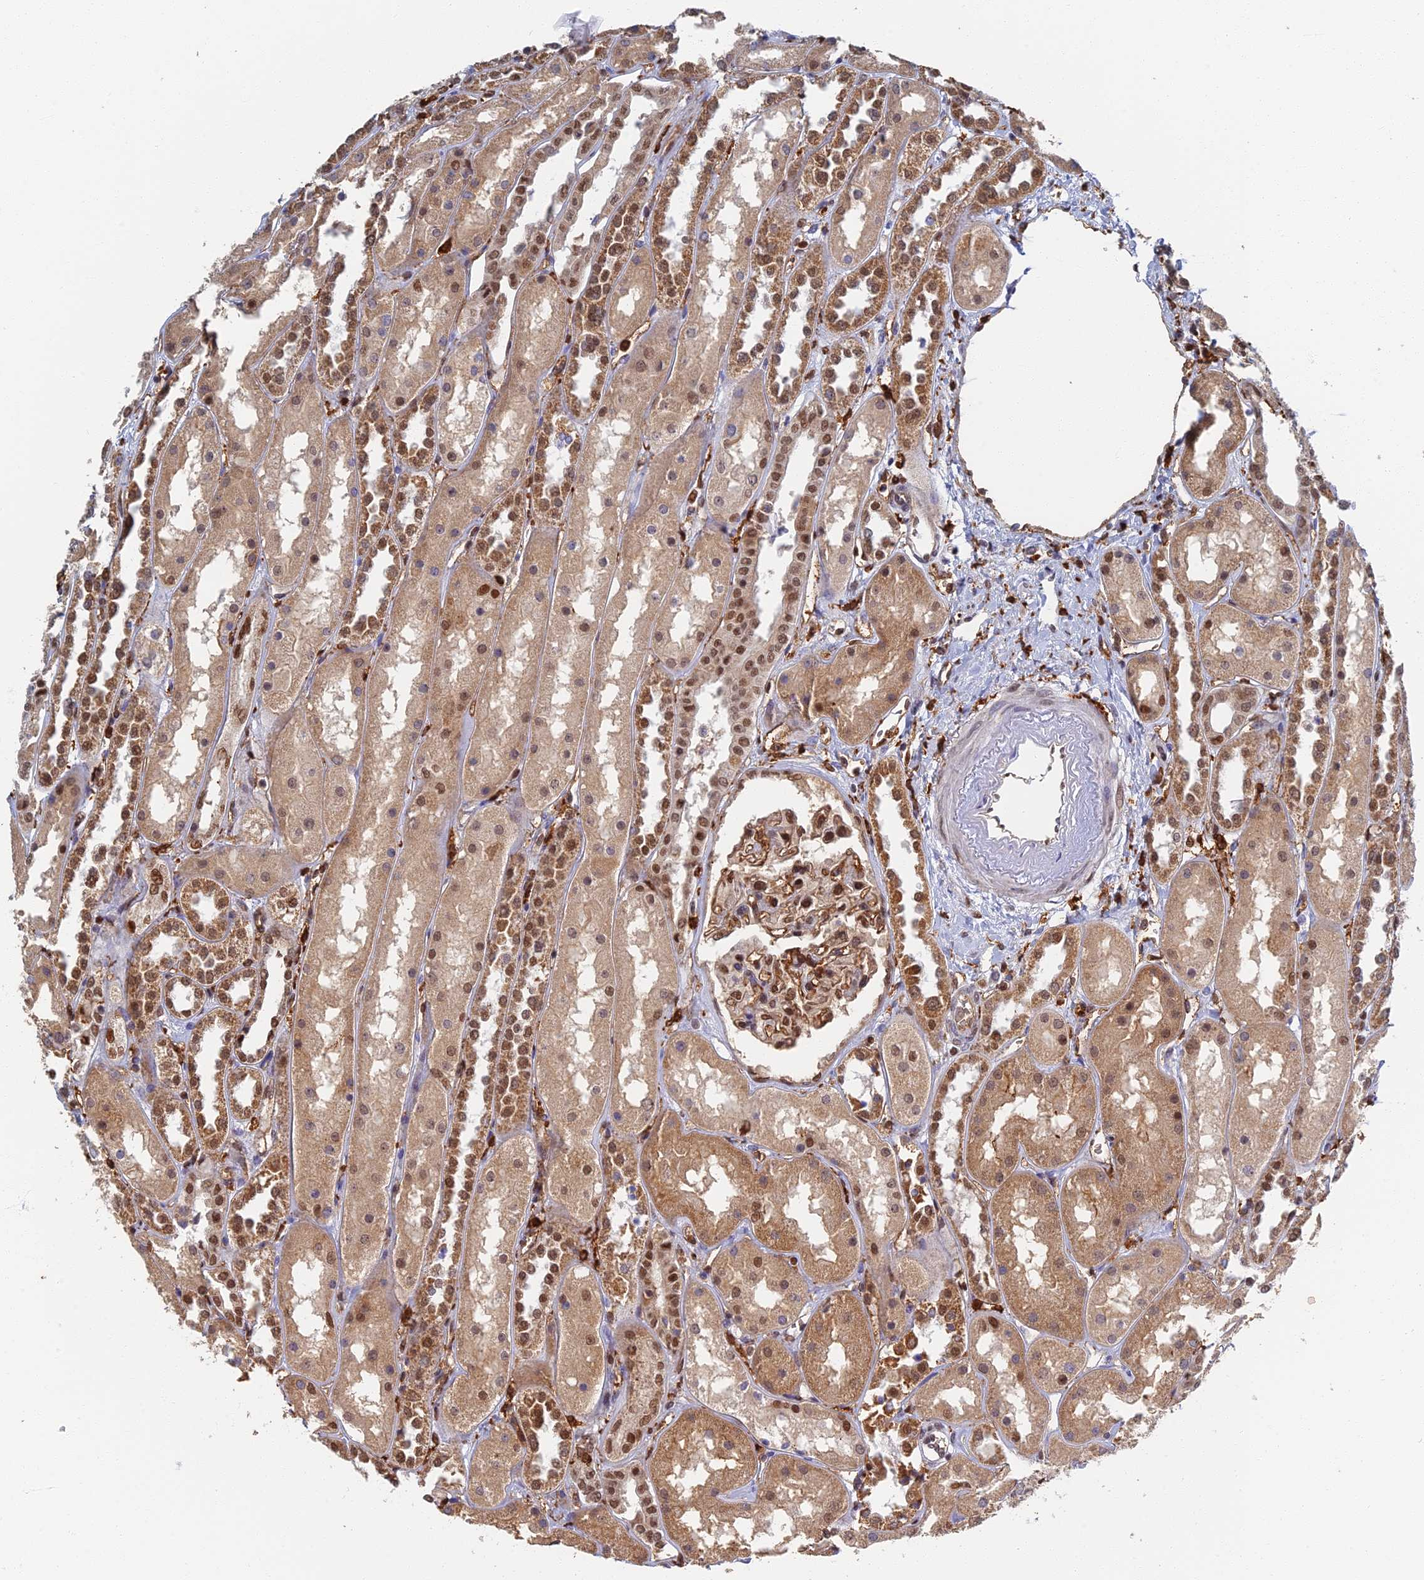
{"staining": {"intensity": "moderate", "quantity": ">75%", "location": "cytoplasmic/membranous,nuclear"}, "tissue": "kidney", "cell_type": "Cells in glomeruli", "image_type": "normal", "snomed": [{"axis": "morphology", "description": "Normal tissue, NOS"}, {"axis": "topography", "description": "Kidney"}], "caption": "IHC of normal human kidney shows medium levels of moderate cytoplasmic/membranous,nuclear positivity in about >75% of cells in glomeruli.", "gene": "GPATCH1", "patient": {"sex": "male", "age": 70}}